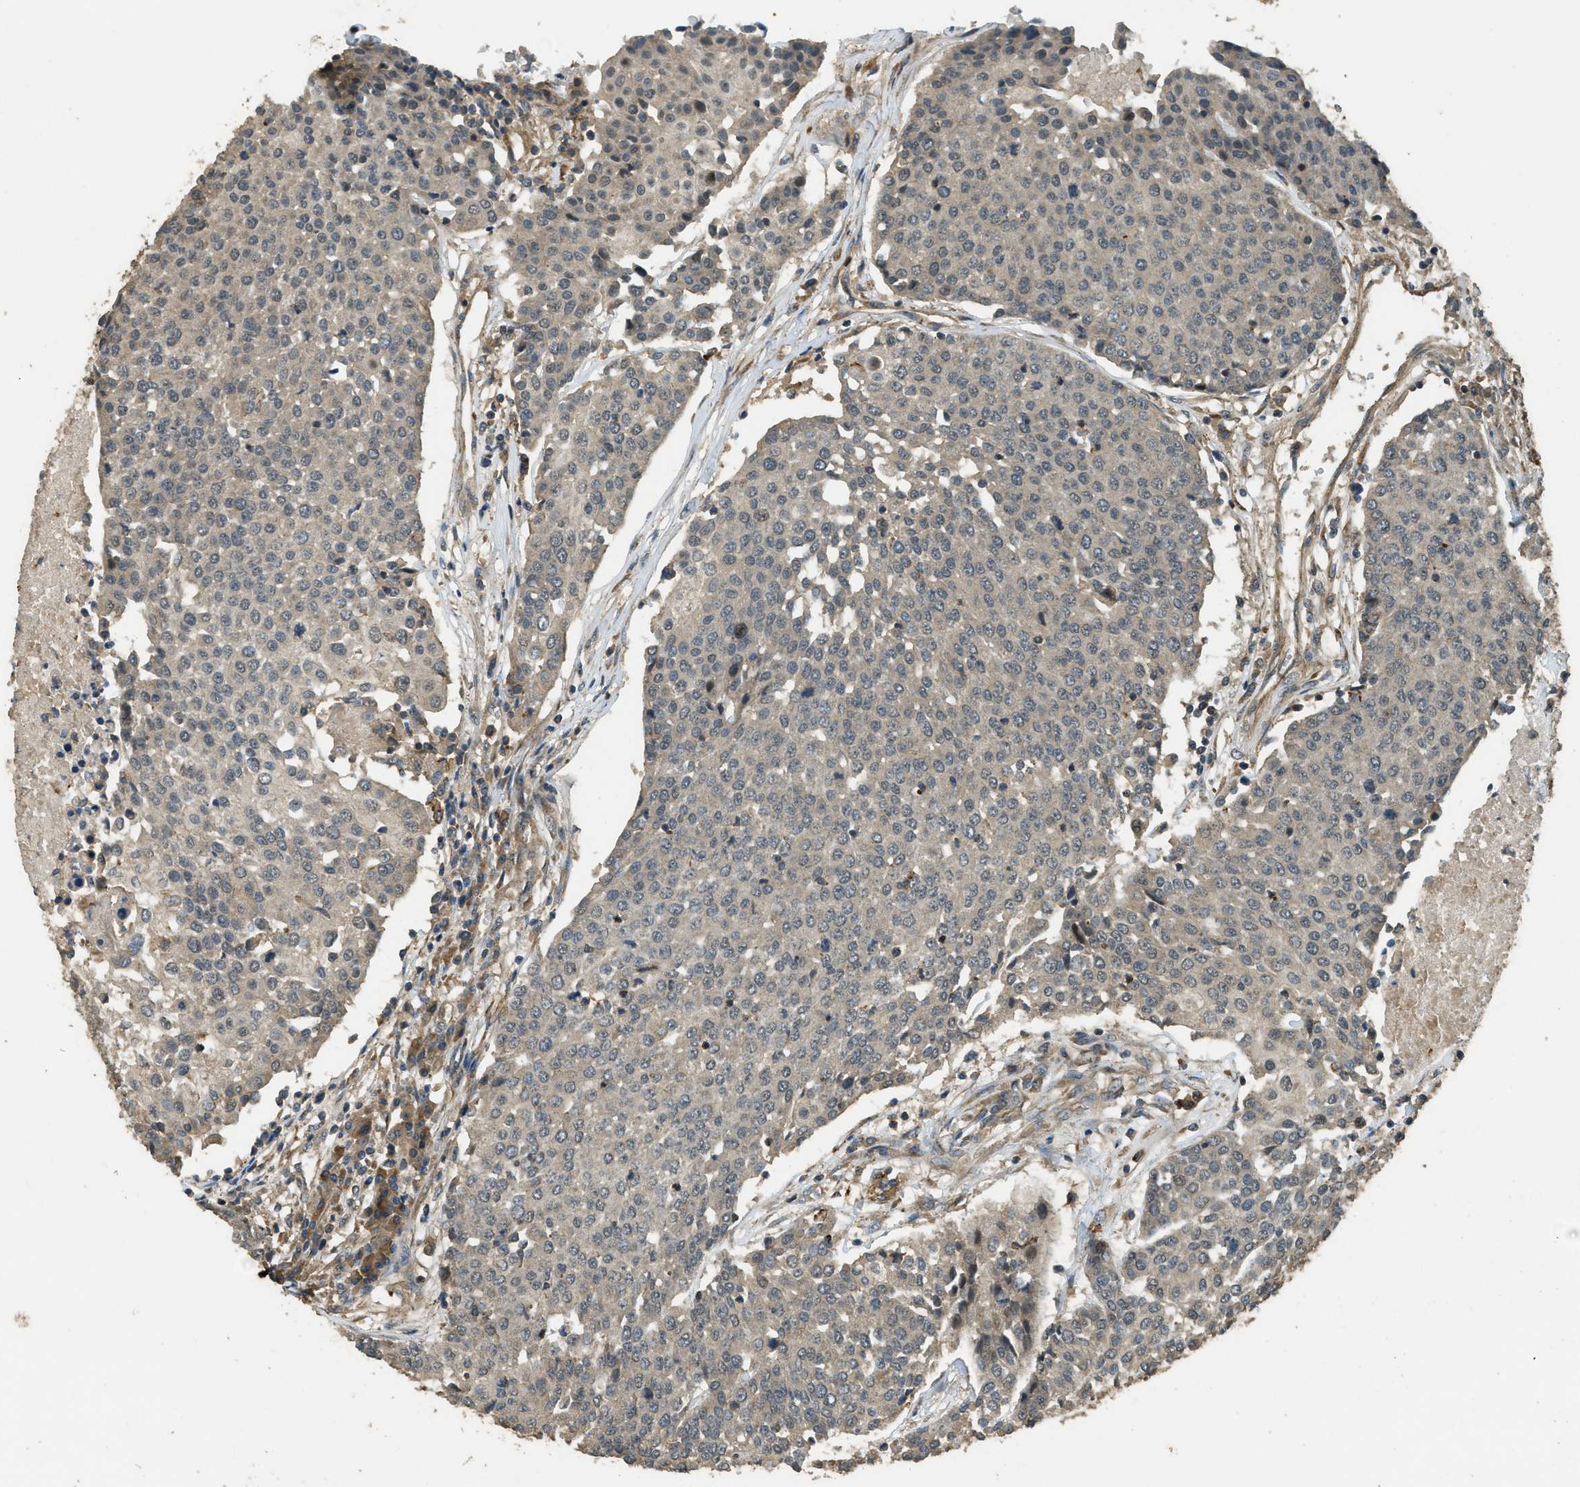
{"staining": {"intensity": "weak", "quantity": ">75%", "location": "cytoplasmic/membranous"}, "tissue": "urothelial cancer", "cell_type": "Tumor cells", "image_type": "cancer", "snomed": [{"axis": "morphology", "description": "Urothelial carcinoma, High grade"}, {"axis": "topography", "description": "Urinary bladder"}], "caption": "Immunohistochemical staining of human urothelial cancer shows low levels of weak cytoplasmic/membranous protein positivity in about >75% of tumor cells.", "gene": "PPP6R3", "patient": {"sex": "female", "age": 85}}